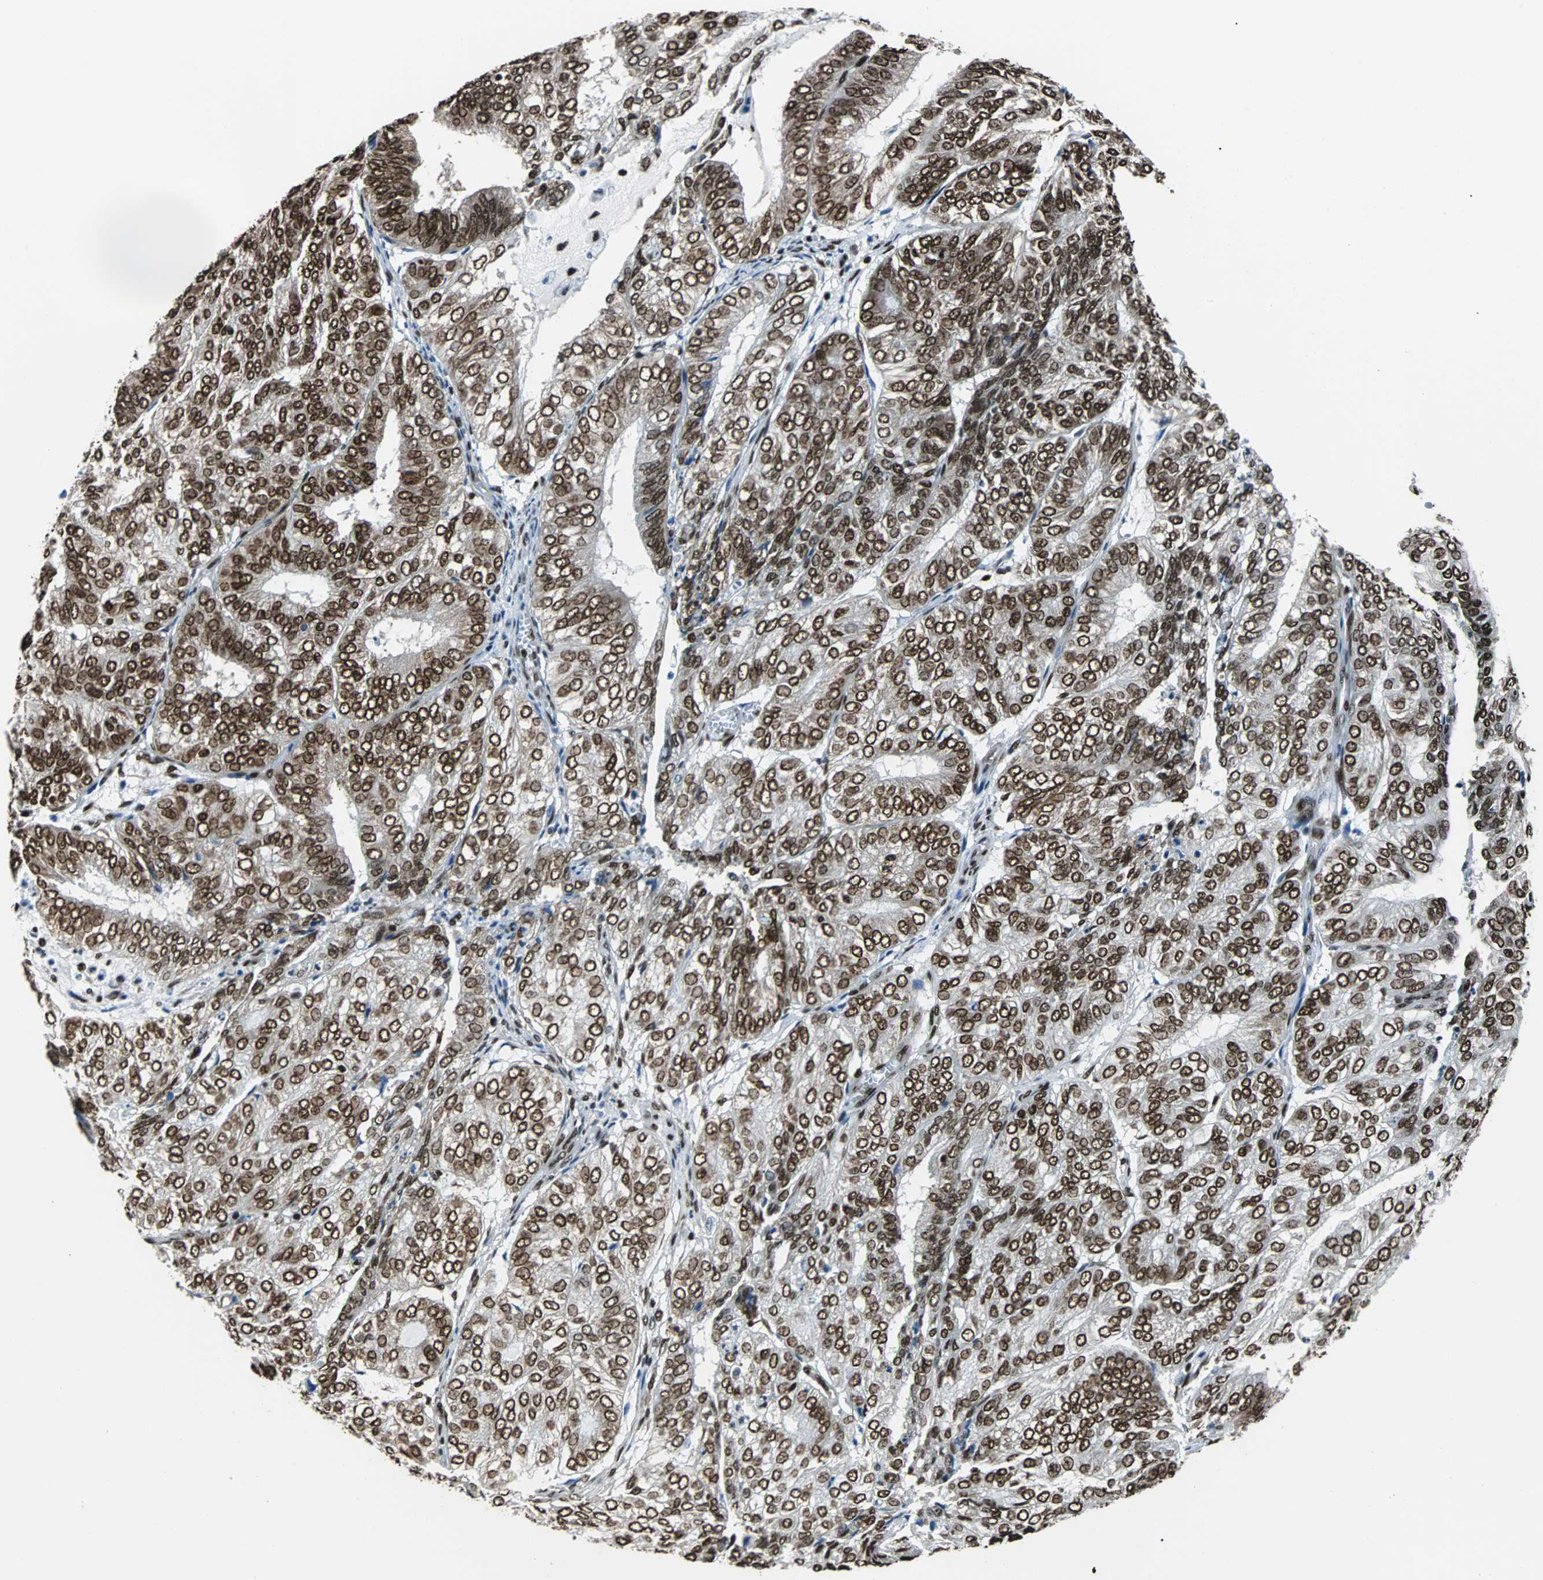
{"staining": {"intensity": "strong", "quantity": ">75%", "location": "cytoplasmic/membranous,nuclear"}, "tissue": "endometrial cancer", "cell_type": "Tumor cells", "image_type": "cancer", "snomed": [{"axis": "morphology", "description": "Adenocarcinoma, NOS"}, {"axis": "topography", "description": "Uterus"}], "caption": "Immunohistochemistry (IHC) micrograph of neoplastic tissue: endometrial cancer (adenocarcinoma) stained using immunohistochemistry (IHC) reveals high levels of strong protein expression localized specifically in the cytoplasmic/membranous and nuclear of tumor cells, appearing as a cytoplasmic/membranous and nuclear brown color.", "gene": "FUBP1", "patient": {"sex": "female", "age": 60}}